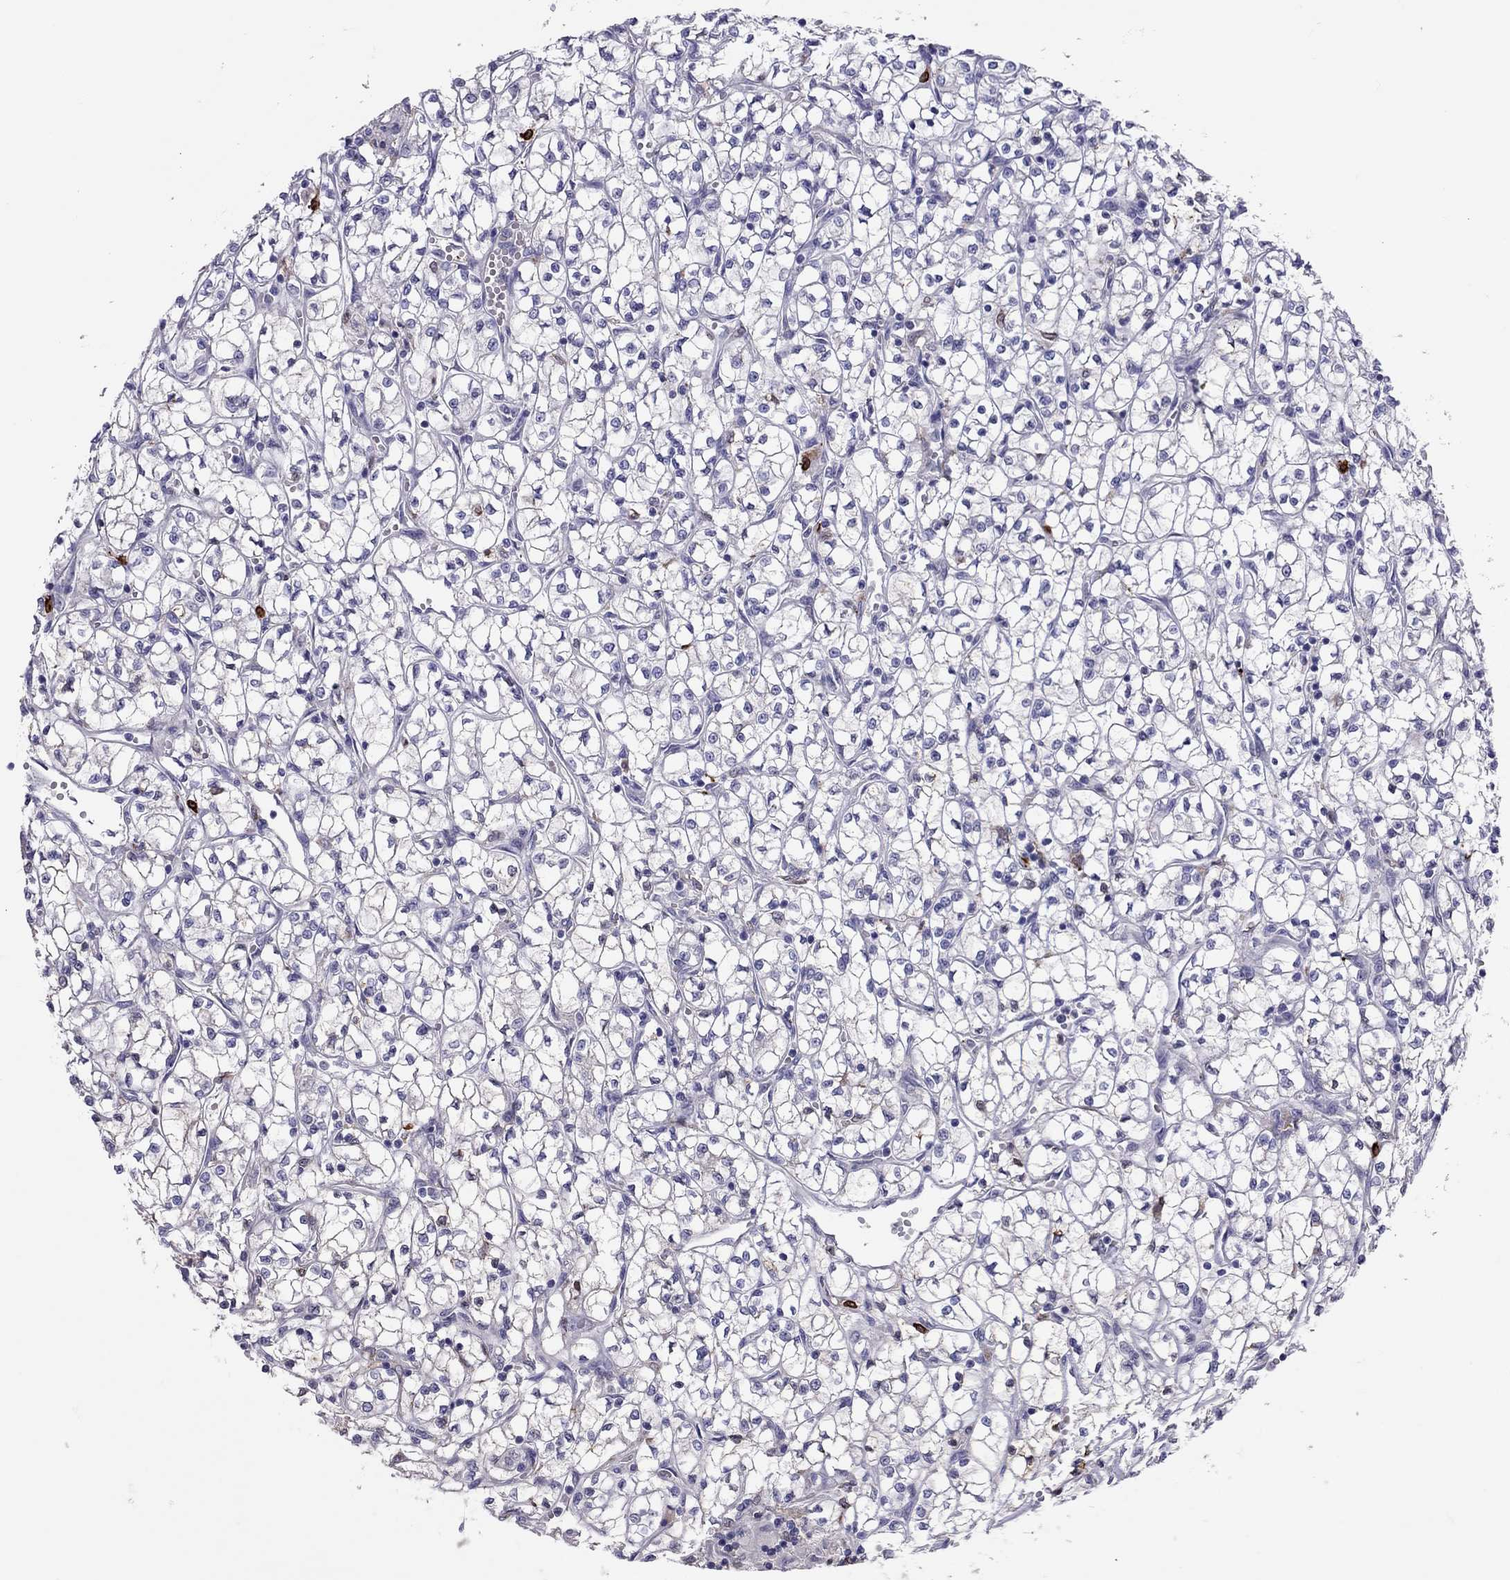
{"staining": {"intensity": "negative", "quantity": "none", "location": "none"}, "tissue": "renal cancer", "cell_type": "Tumor cells", "image_type": "cancer", "snomed": [{"axis": "morphology", "description": "Adenocarcinoma, NOS"}, {"axis": "topography", "description": "Kidney"}], "caption": "Immunohistochemistry histopathology image of human renal adenocarcinoma stained for a protein (brown), which exhibits no expression in tumor cells. (Brightfield microscopy of DAB (3,3'-diaminobenzidine) IHC at high magnification).", "gene": "ADORA2A", "patient": {"sex": "female", "age": 64}}